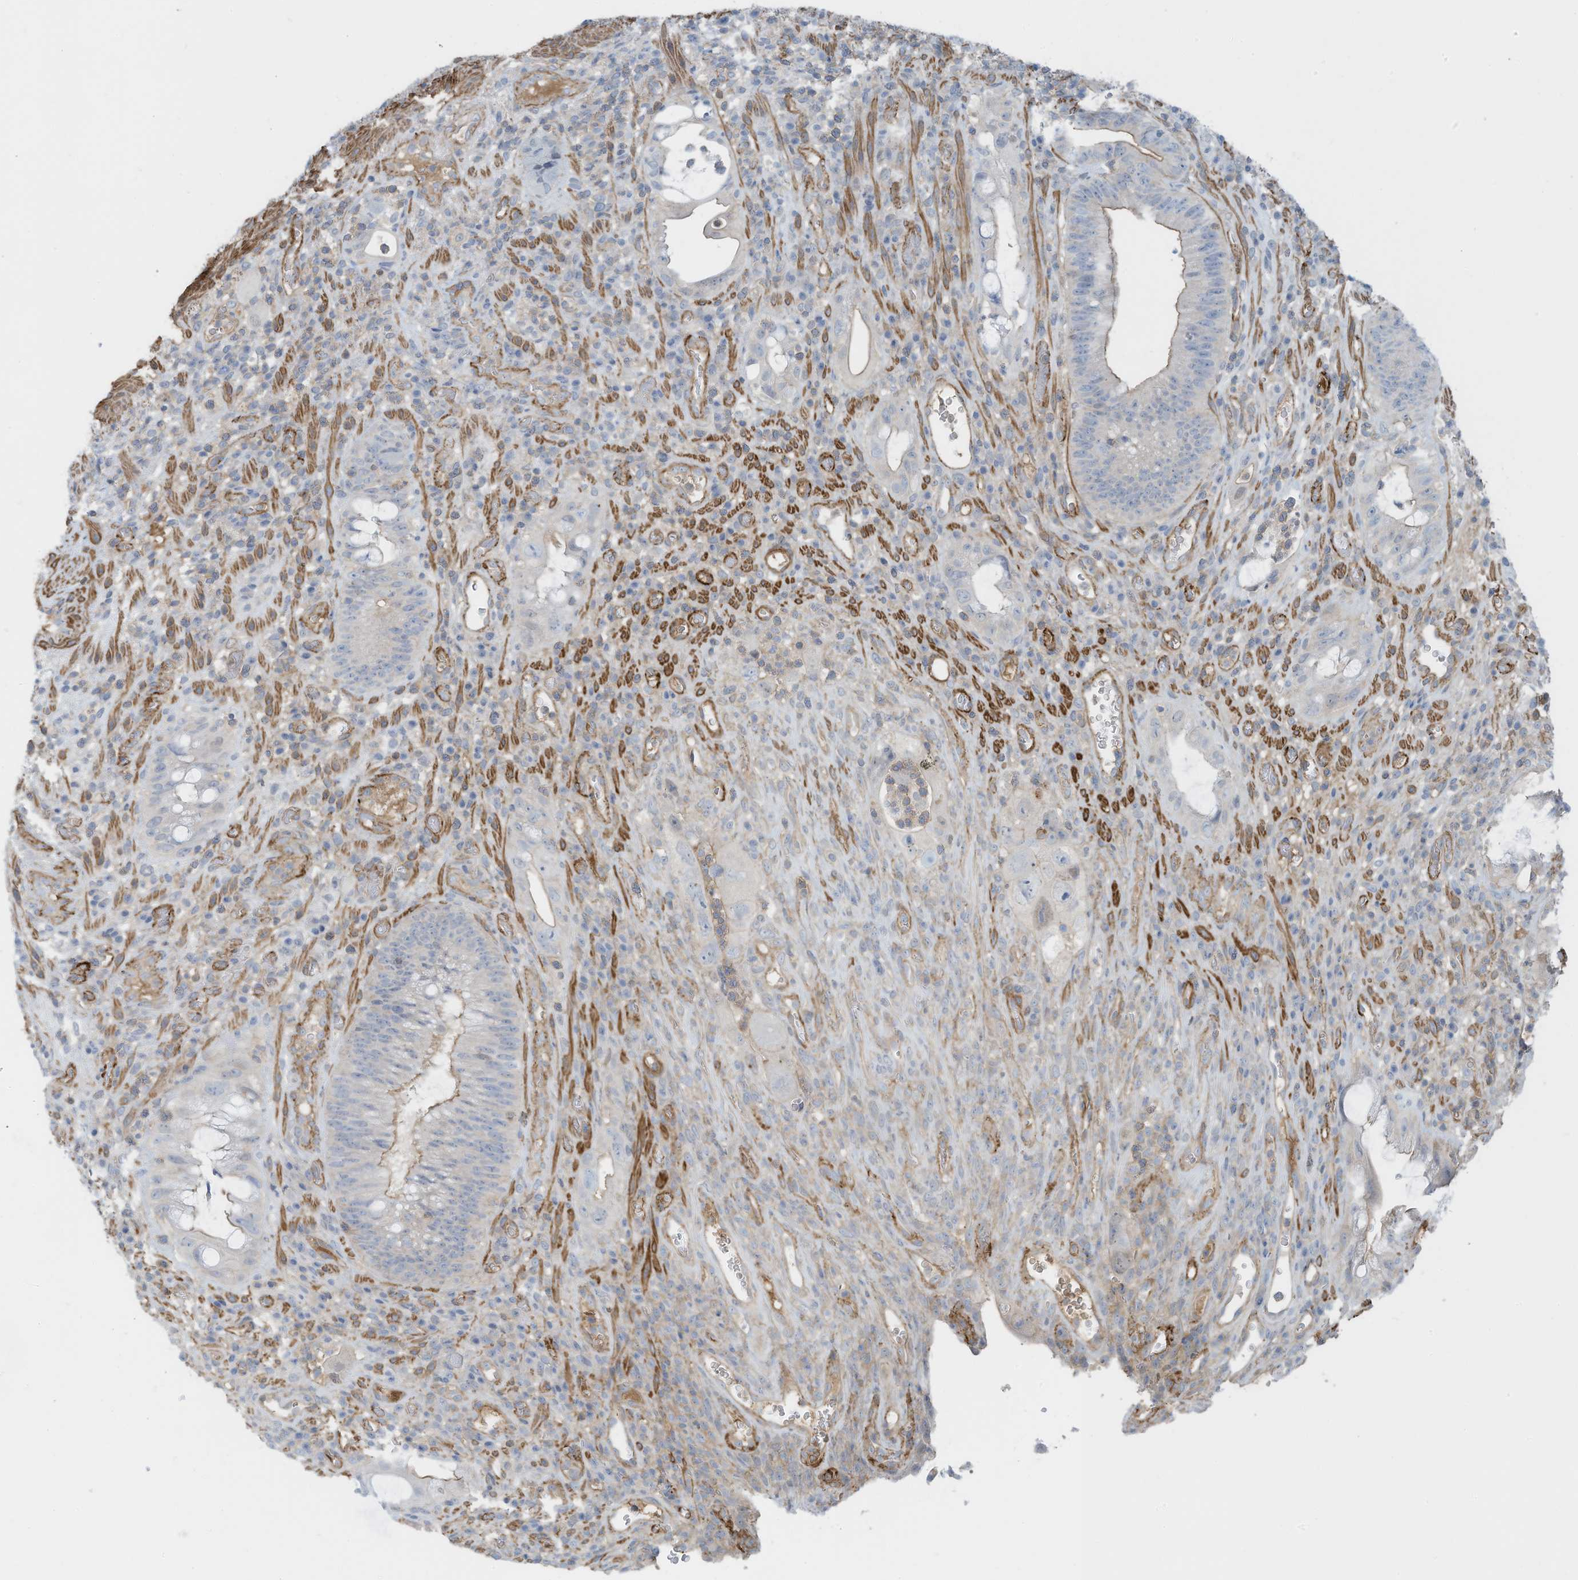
{"staining": {"intensity": "moderate", "quantity": "<25%", "location": "cytoplasmic/membranous"}, "tissue": "colorectal cancer", "cell_type": "Tumor cells", "image_type": "cancer", "snomed": [{"axis": "morphology", "description": "Adenocarcinoma, NOS"}, {"axis": "topography", "description": "Rectum"}], "caption": "A brown stain shows moderate cytoplasmic/membranous positivity of a protein in colorectal cancer tumor cells.", "gene": "ZNF846", "patient": {"sex": "male", "age": 59}}